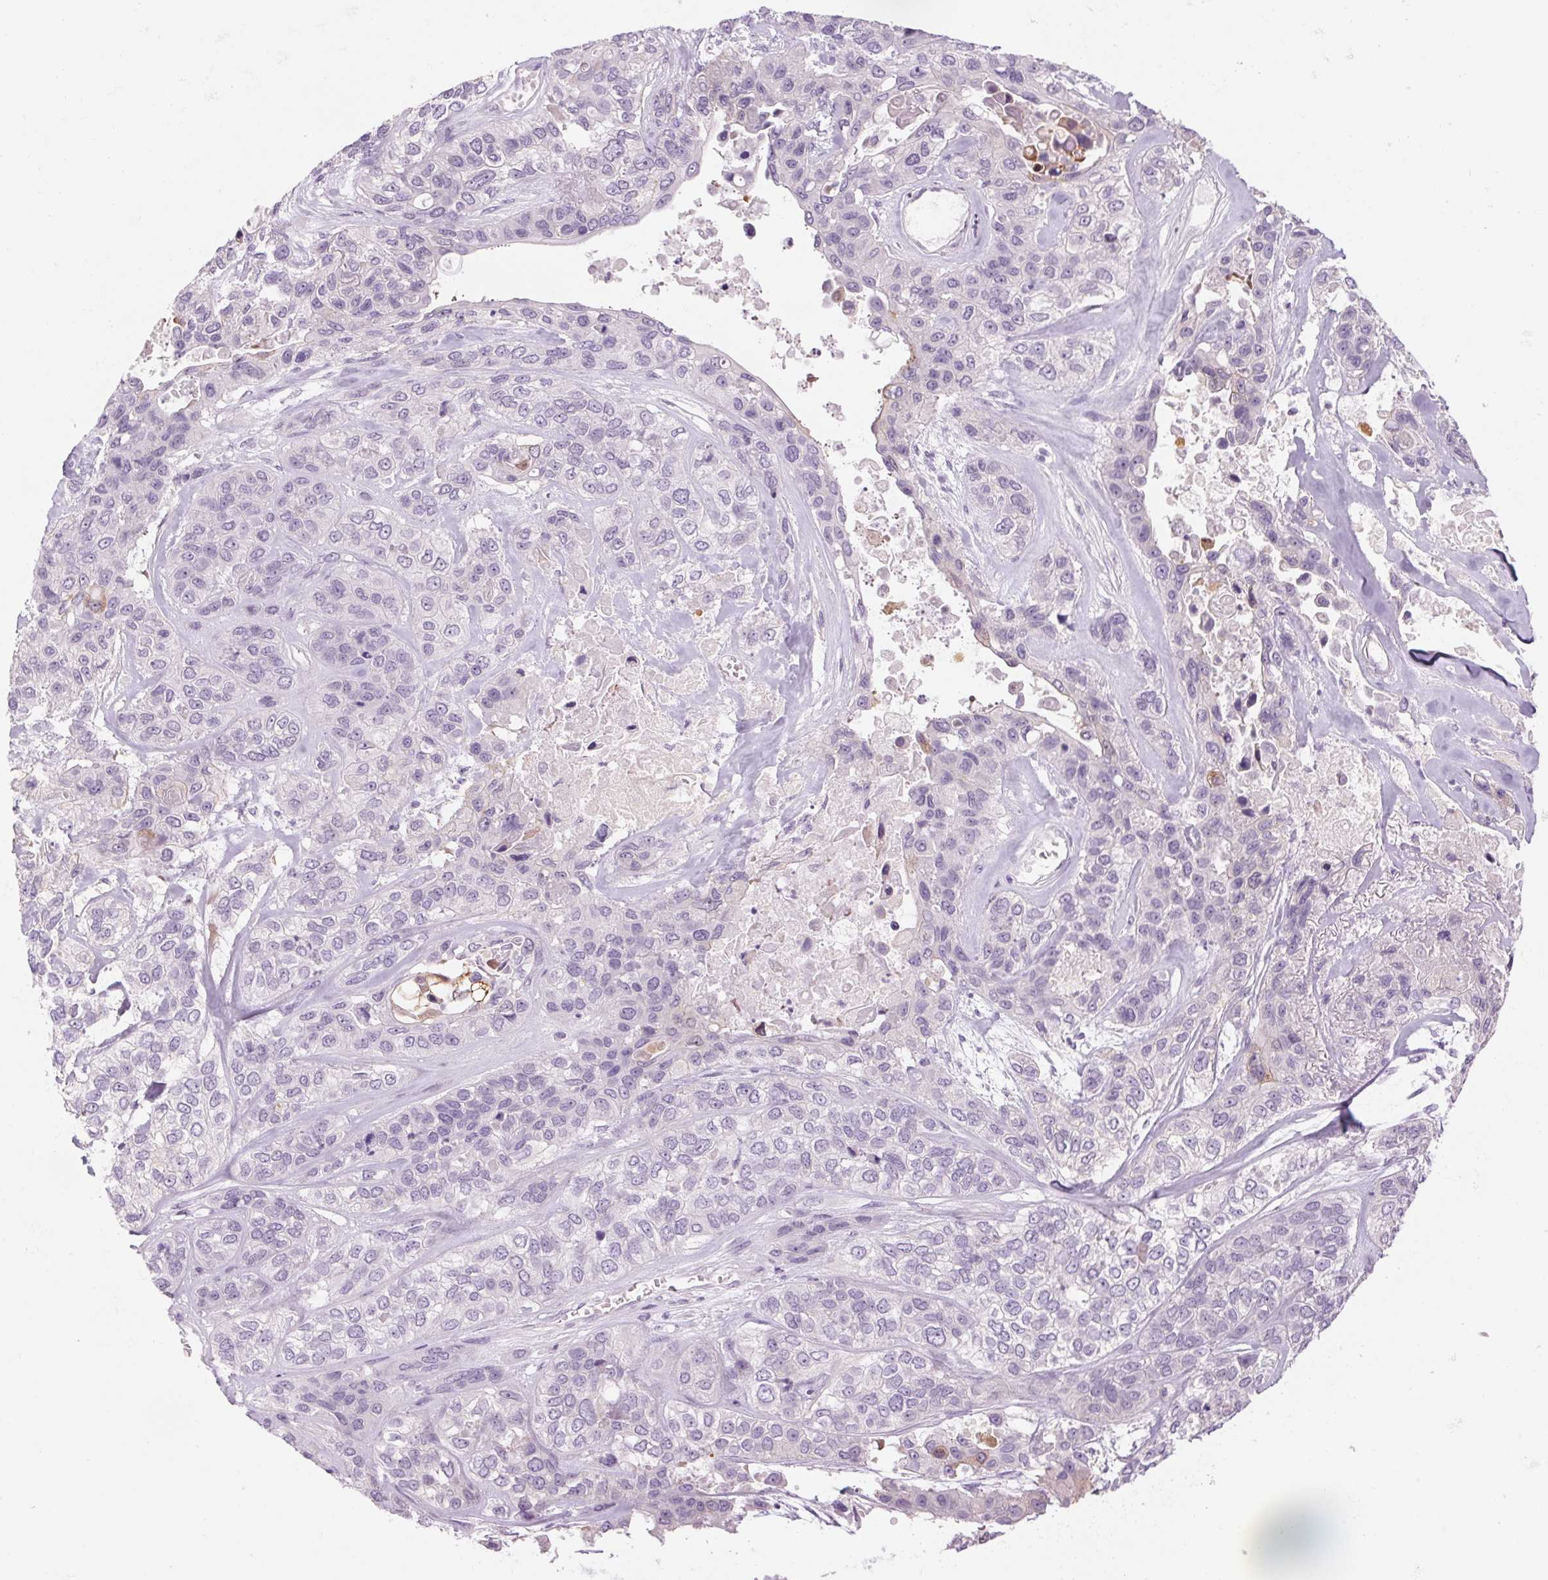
{"staining": {"intensity": "negative", "quantity": "none", "location": "none"}, "tissue": "lung cancer", "cell_type": "Tumor cells", "image_type": "cancer", "snomed": [{"axis": "morphology", "description": "Squamous cell carcinoma, NOS"}, {"axis": "topography", "description": "Lung"}], "caption": "Tumor cells are negative for protein expression in human lung squamous cell carcinoma.", "gene": "RPTN", "patient": {"sex": "female", "age": 70}}